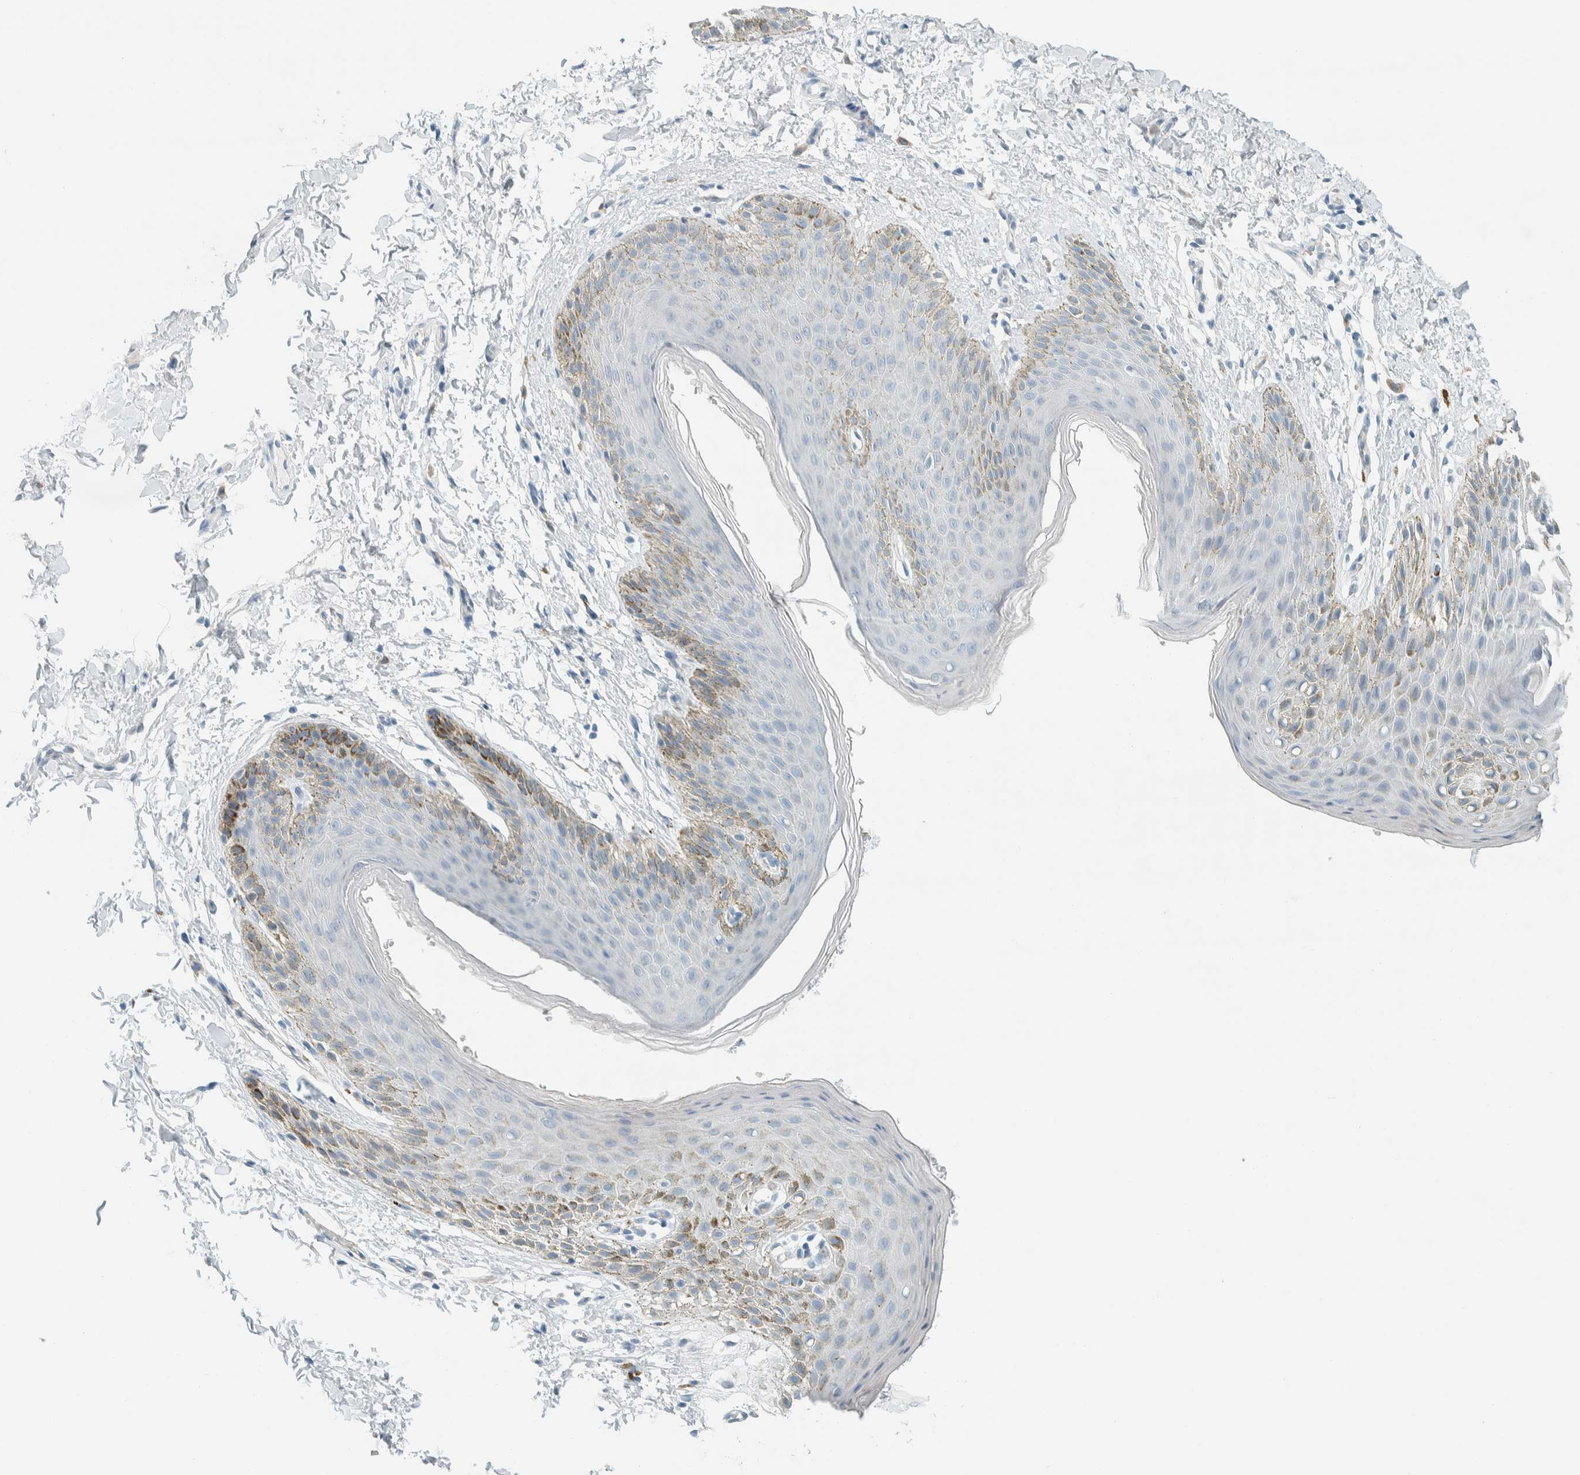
{"staining": {"intensity": "weak", "quantity": "<25%", "location": "cytoplasmic/membranous"}, "tissue": "skin", "cell_type": "Epidermal cells", "image_type": "normal", "snomed": [{"axis": "morphology", "description": "Normal tissue, NOS"}, {"axis": "topography", "description": "Anal"}, {"axis": "topography", "description": "Peripheral nerve tissue"}], "caption": "IHC micrograph of benign skin: skin stained with DAB exhibits no significant protein positivity in epidermal cells. The staining is performed using DAB brown chromogen with nuclei counter-stained in using hematoxylin.", "gene": "SLFN12", "patient": {"sex": "male", "age": 44}}